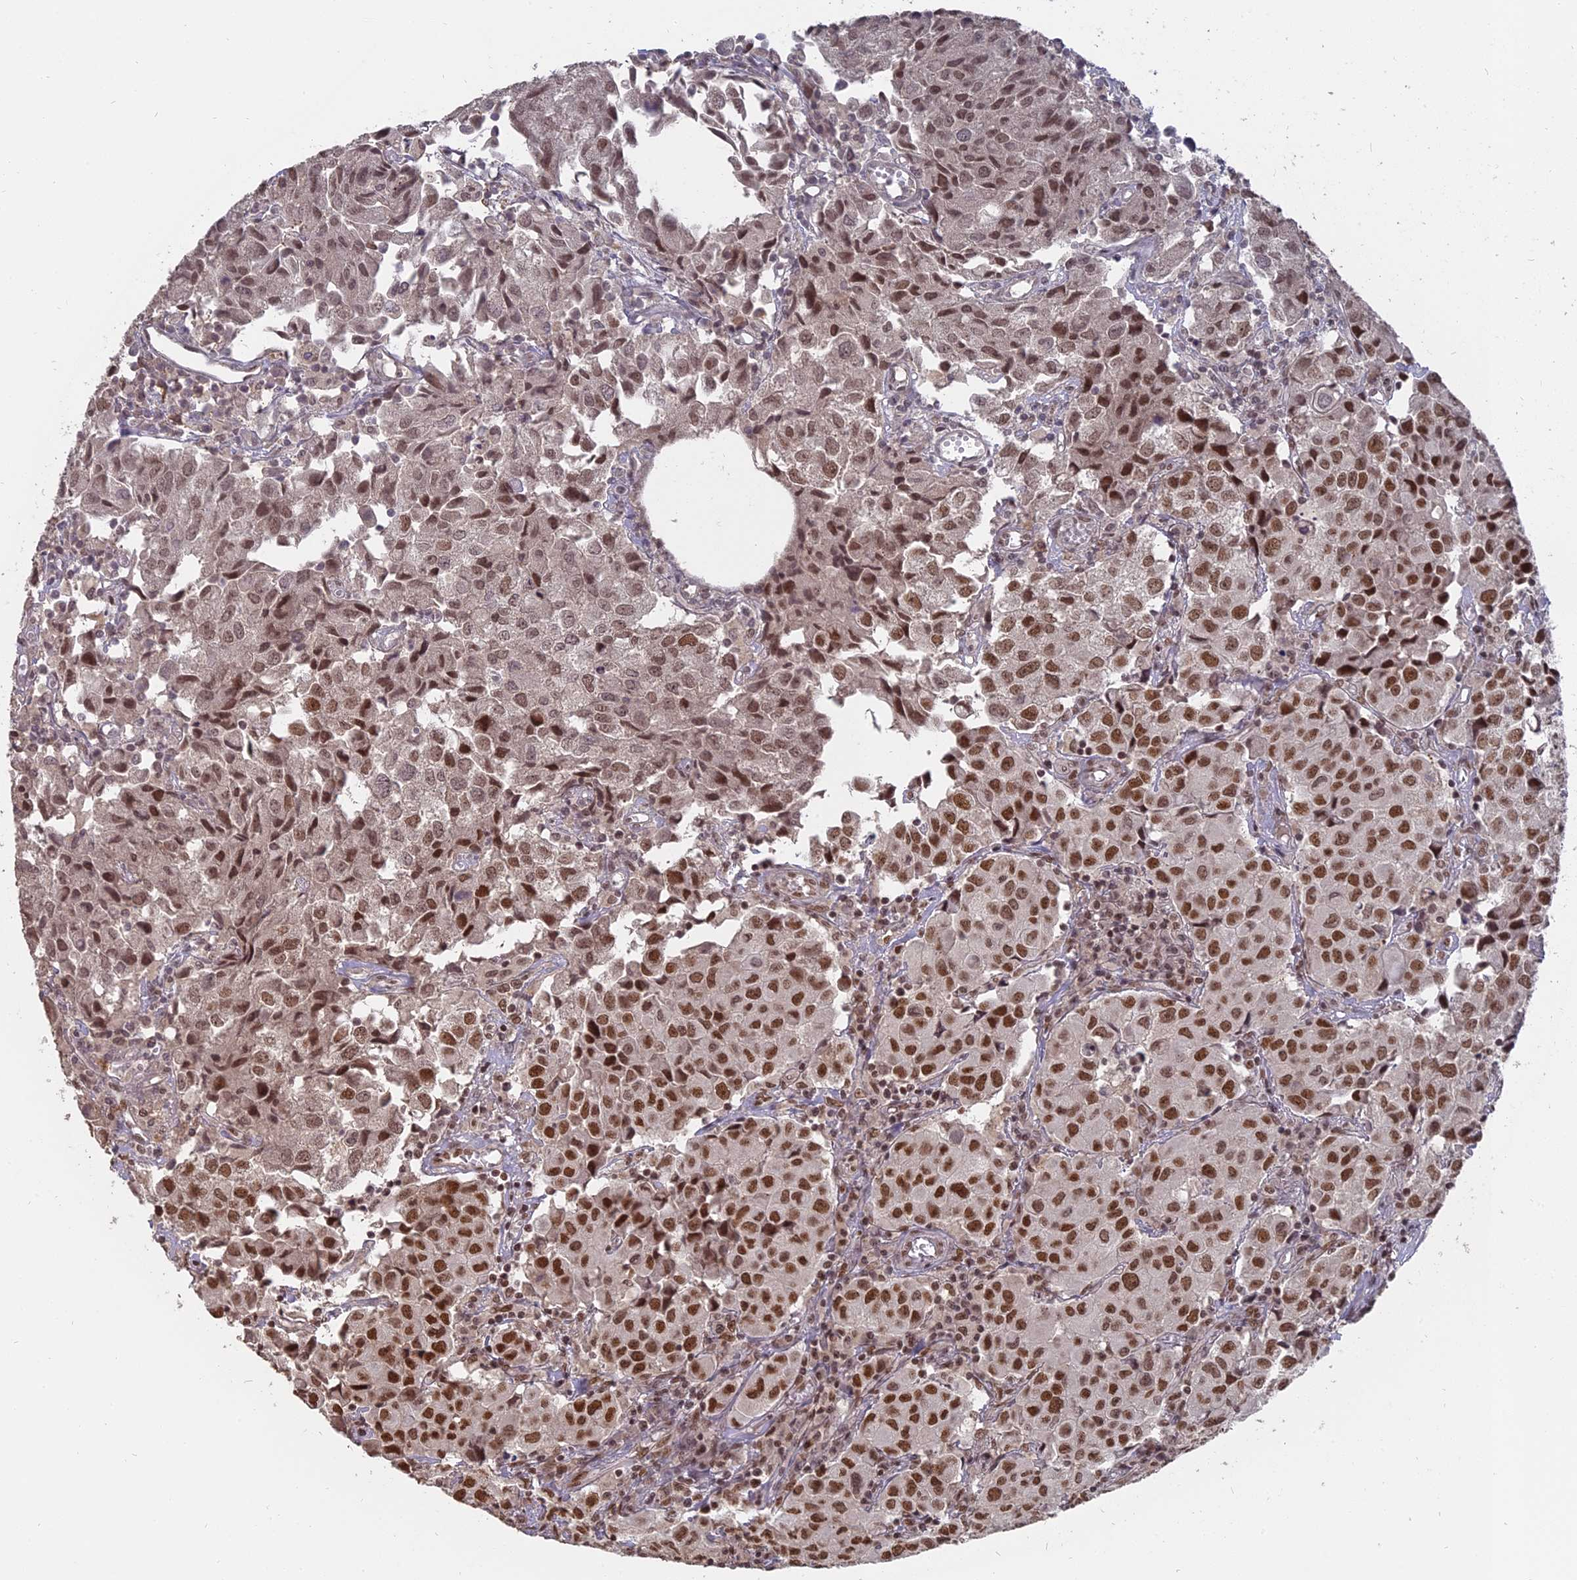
{"staining": {"intensity": "strong", "quantity": ">75%", "location": "nuclear"}, "tissue": "urothelial cancer", "cell_type": "Tumor cells", "image_type": "cancer", "snomed": [{"axis": "morphology", "description": "Urothelial carcinoma, High grade"}, {"axis": "topography", "description": "Urinary bladder"}], "caption": "Urothelial cancer stained for a protein reveals strong nuclear positivity in tumor cells. The protein is shown in brown color, while the nuclei are stained blue.", "gene": "NR1H3", "patient": {"sex": "female", "age": 75}}